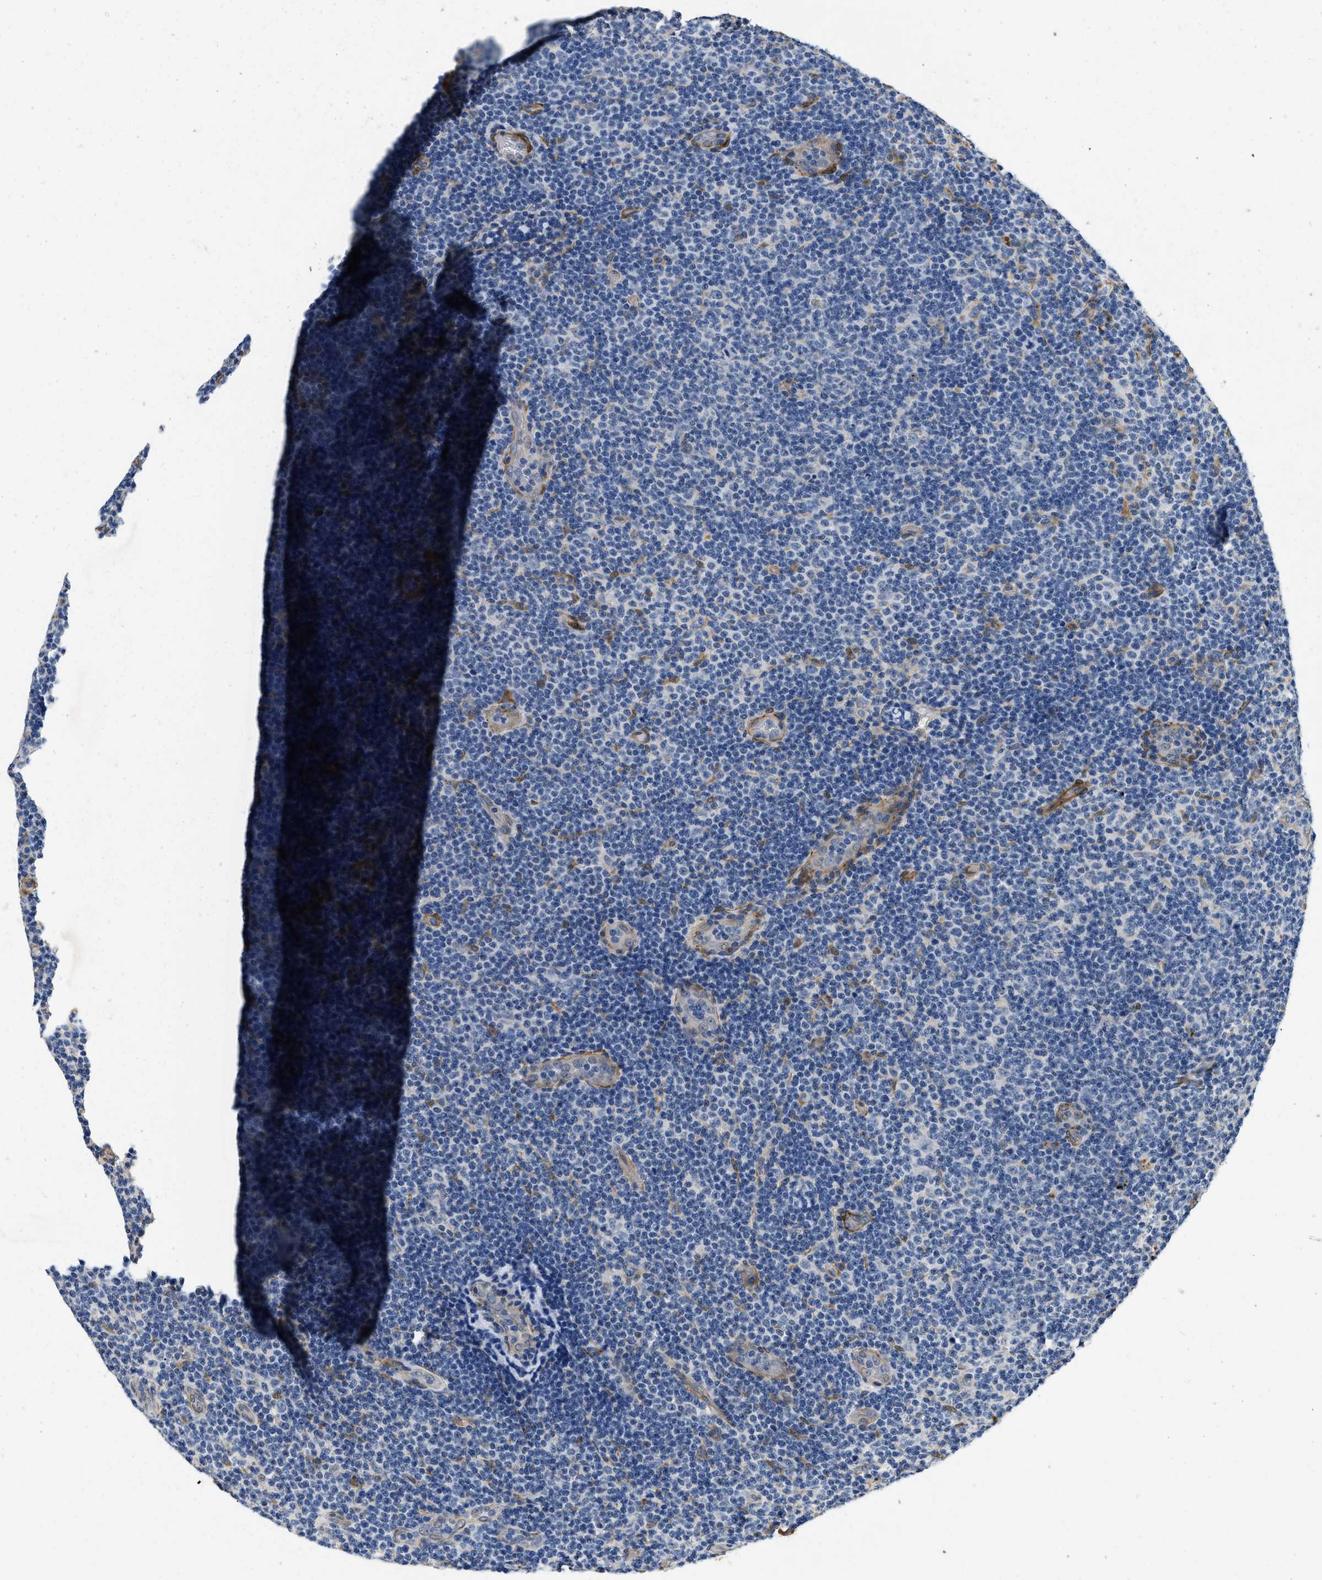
{"staining": {"intensity": "negative", "quantity": "none", "location": "none"}, "tissue": "lymphoma", "cell_type": "Tumor cells", "image_type": "cancer", "snomed": [{"axis": "morphology", "description": "Malignant lymphoma, non-Hodgkin's type, Low grade"}, {"axis": "topography", "description": "Lymph node"}], "caption": "This is a micrograph of immunohistochemistry (IHC) staining of malignant lymphoma, non-Hodgkin's type (low-grade), which shows no expression in tumor cells. The staining was performed using DAB to visualize the protein expression in brown, while the nuclei were stained in blue with hematoxylin (Magnification: 20x).", "gene": "RAPH1", "patient": {"sex": "male", "age": 83}}